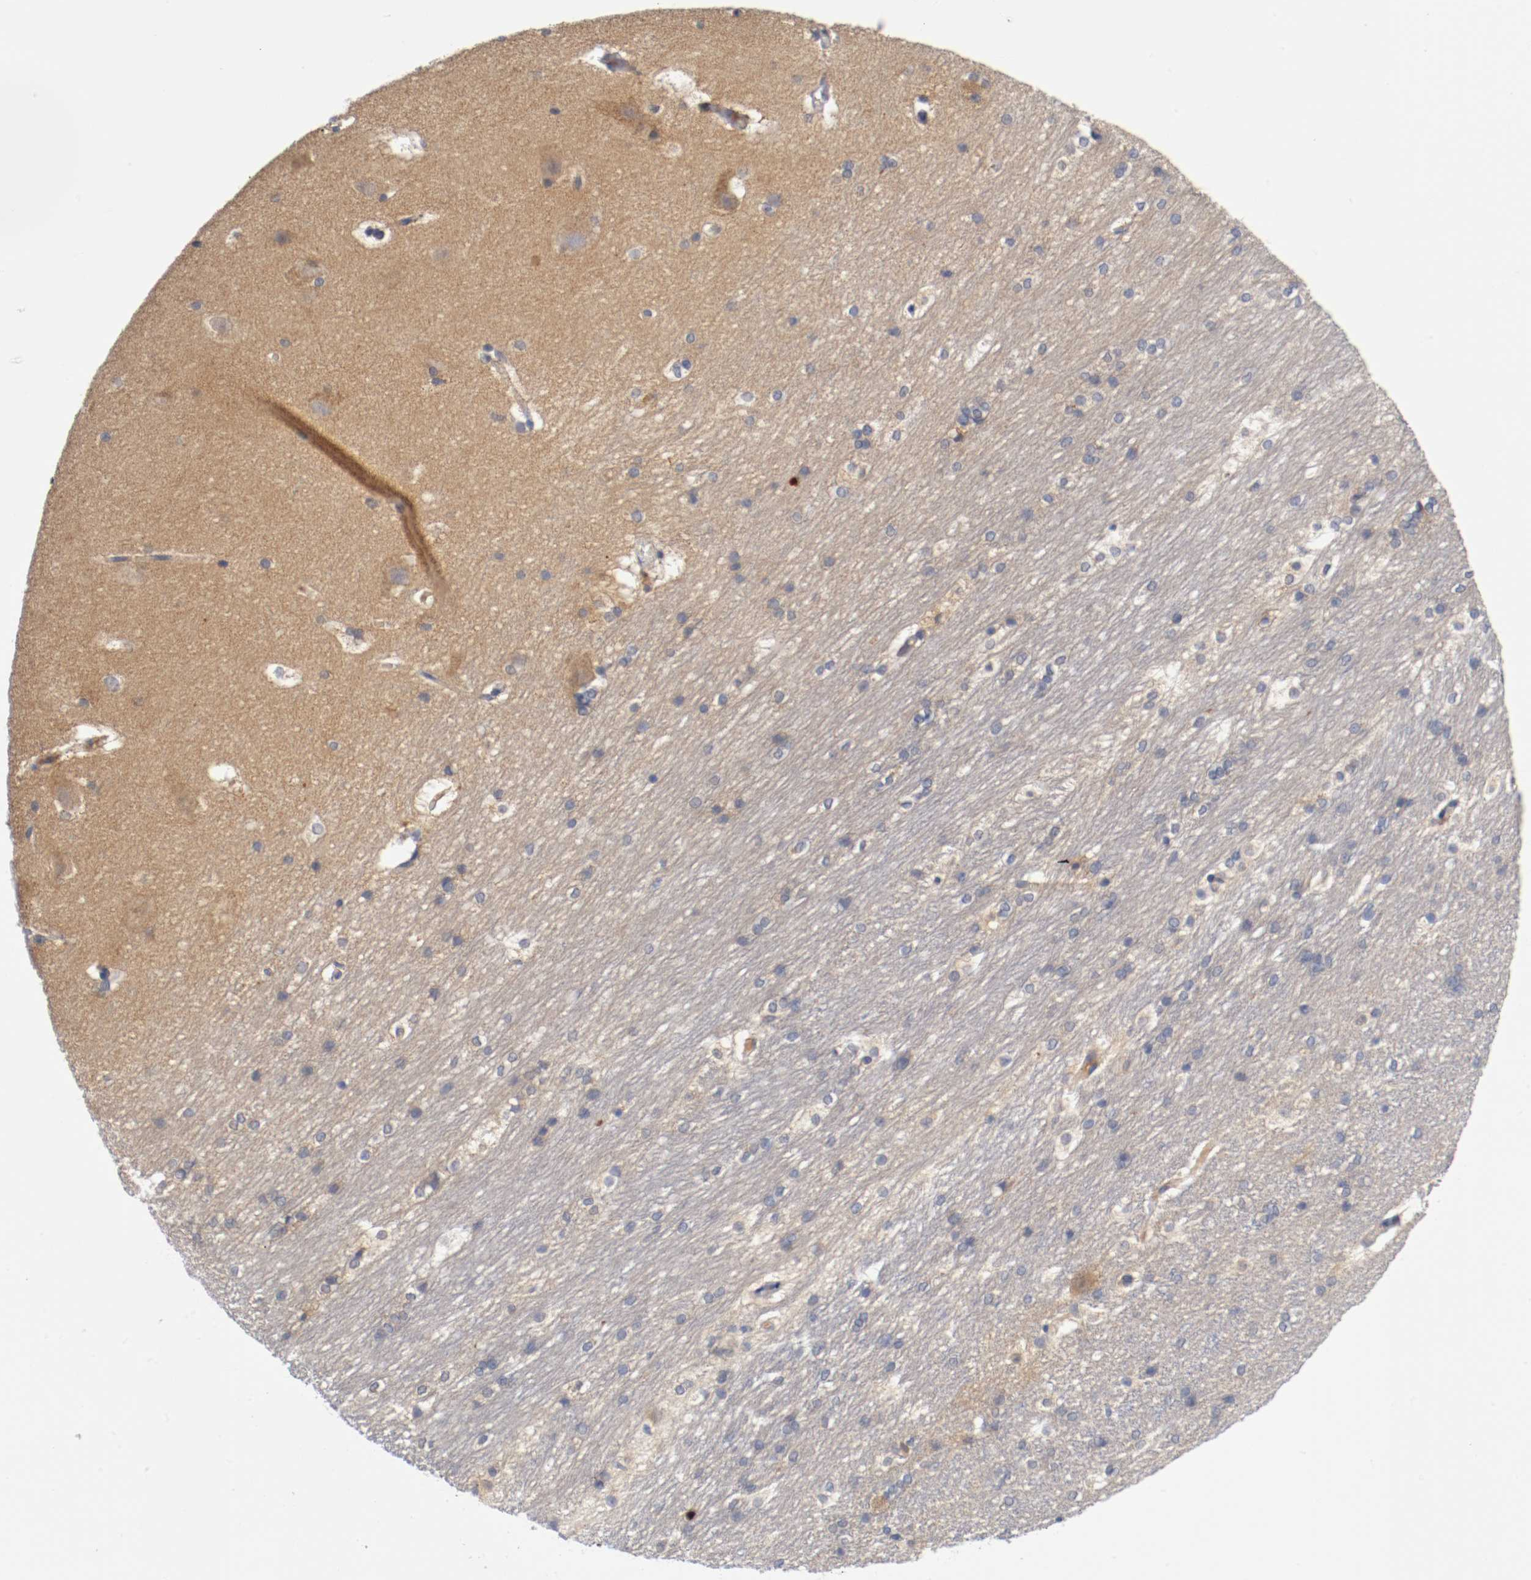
{"staining": {"intensity": "weak", "quantity": ">75%", "location": "cytoplasmic/membranous"}, "tissue": "hippocampus", "cell_type": "Glial cells", "image_type": "normal", "snomed": [{"axis": "morphology", "description": "Normal tissue, NOS"}, {"axis": "topography", "description": "Hippocampus"}], "caption": "Brown immunohistochemical staining in benign human hippocampus demonstrates weak cytoplasmic/membranous expression in approximately >75% of glial cells. (DAB IHC with brightfield microscopy, high magnification).", "gene": "PCSK6", "patient": {"sex": "female", "age": 19}}